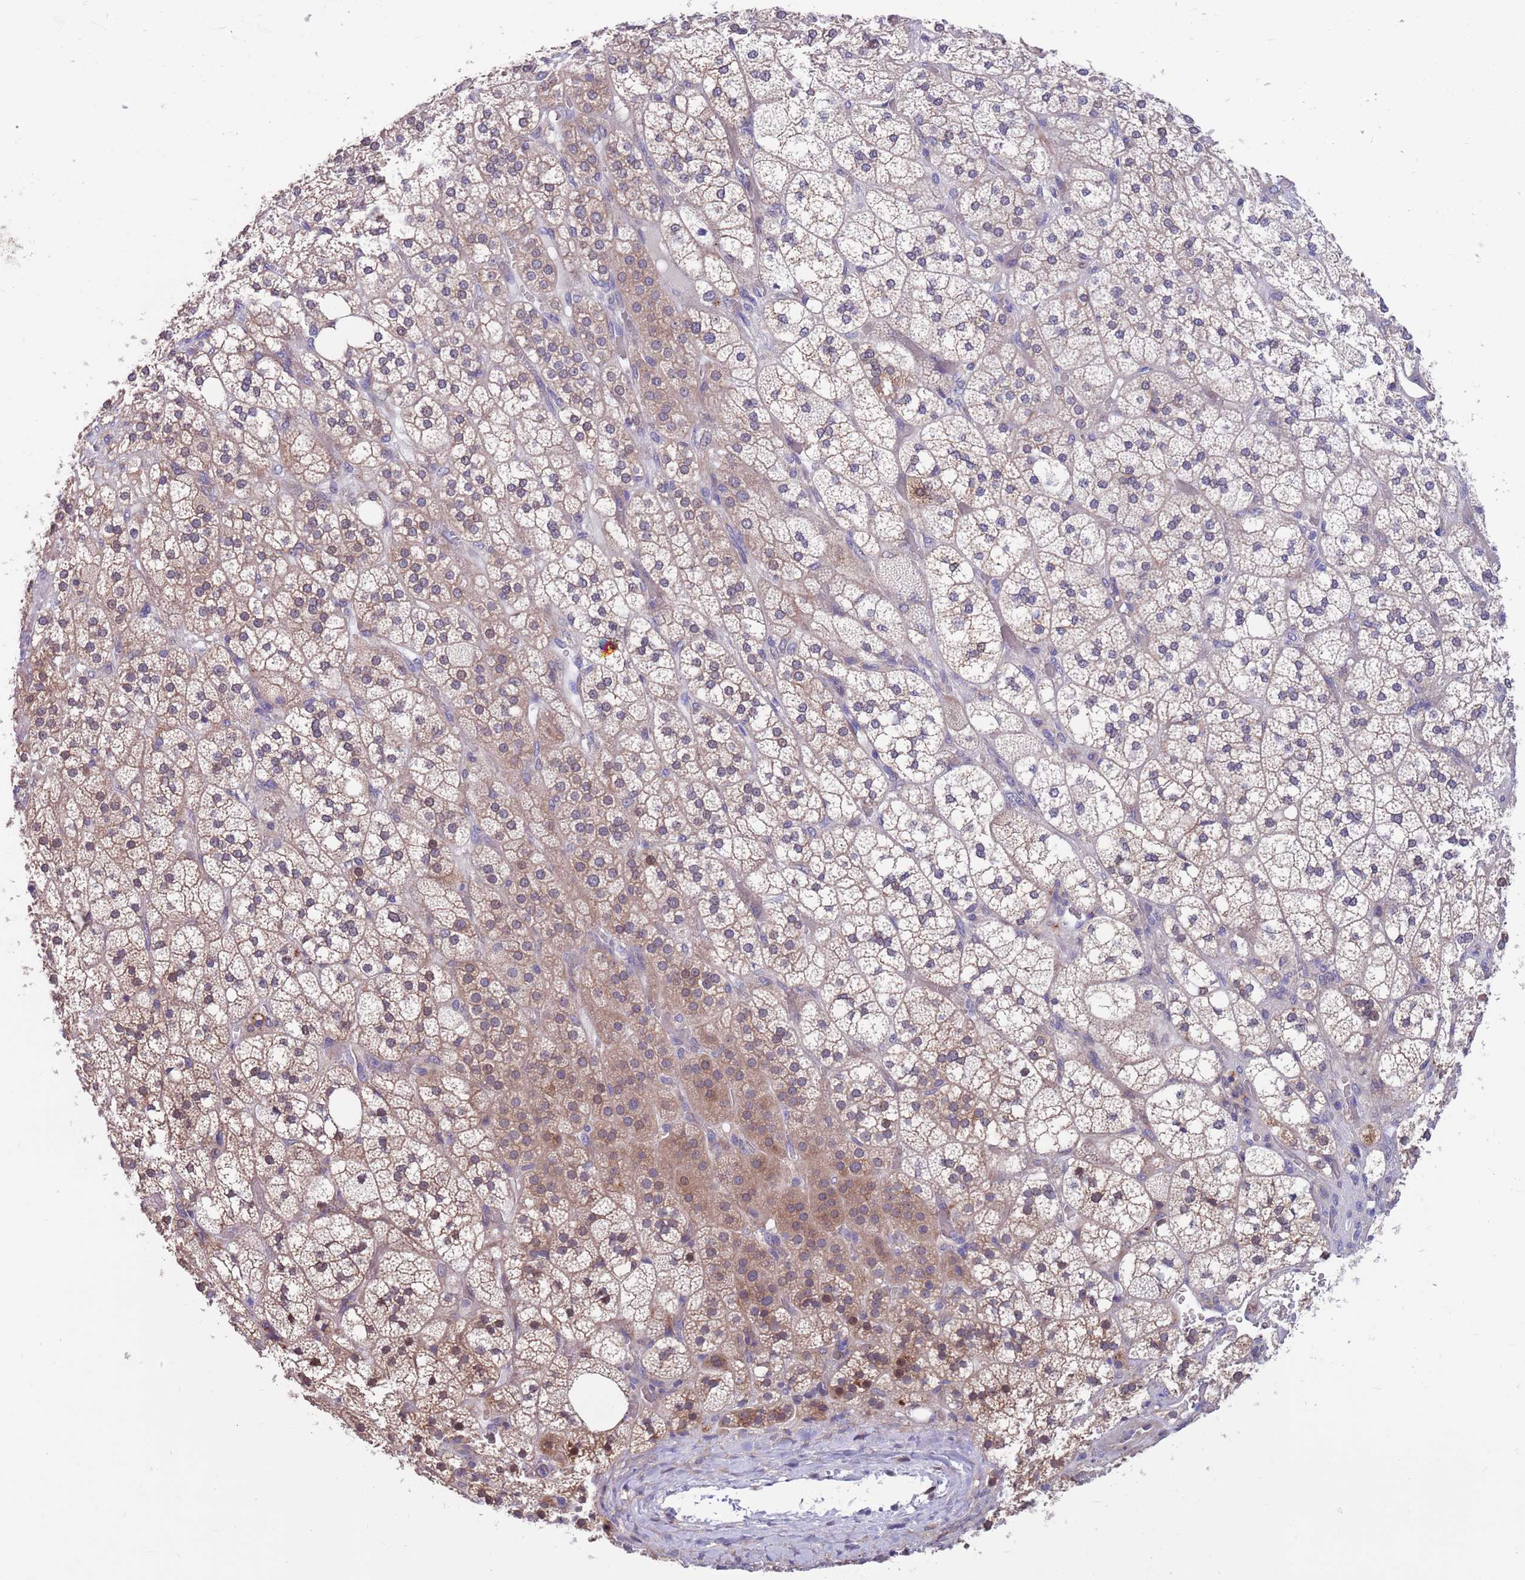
{"staining": {"intensity": "moderate", "quantity": ">75%", "location": "cytoplasmic/membranous"}, "tissue": "adrenal gland", "cell_type": "Glandular cells", "image_type": "normal", "snomed": [{"axis": "morphology", "description": "Normal tissue, NOS"}, {"axis": "topography", "description": "Adrenal gland"}], "caption": "High-magnification brightfield microscopy of unremarkable adrenal gland stained with DAB (brown) and counterstained with hematoxylin (blue). glandular cells exhibit moderate cytoplasmic/membranous expression is identified in about>75% of cells.", "gene": "KLHL29", "patient": {"sex": "male", "age": 61}}